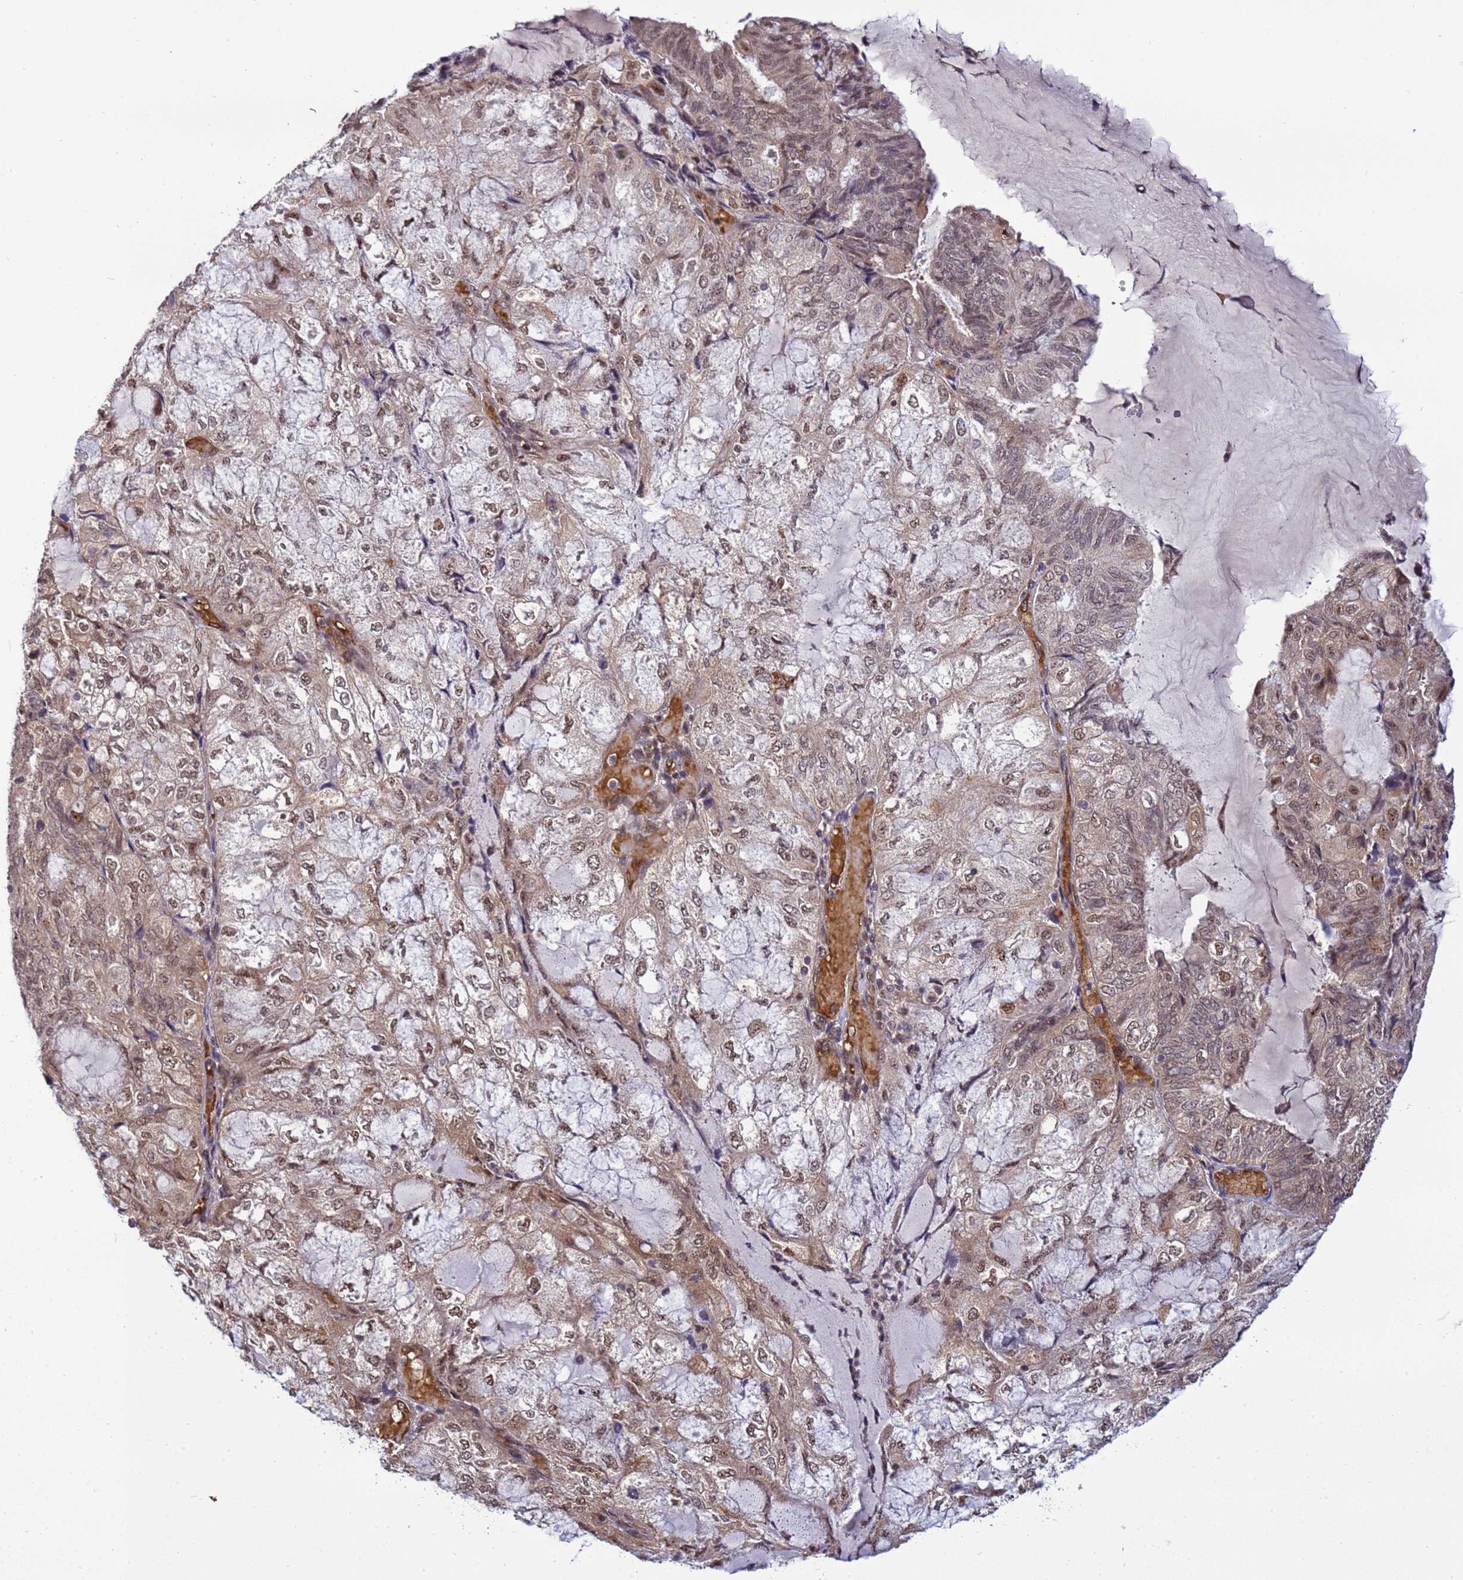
{"staining": {"intensity": "weak", "quantity": ">75%", "location": "nuclear"}, "tissue": "endometrial cancer", "cell_type": "Tumor cells", "image_type": "cancer", "snomed": [{"axis": "morphology", "description": "Adenocarcinoma, NOS"}, {"axis": "topography", "description": "Endometrium"}], "caption": "DAB immunohistochemical staining of endometrial adenocarcinoma reveals weak nuclear protein positivity in about >75% of tumor cells. The protein of interest is shown in brown color, while the nuclei are stained blue.", "gene": "GEN1", "patient": {"sex": "female", "age": 81}}